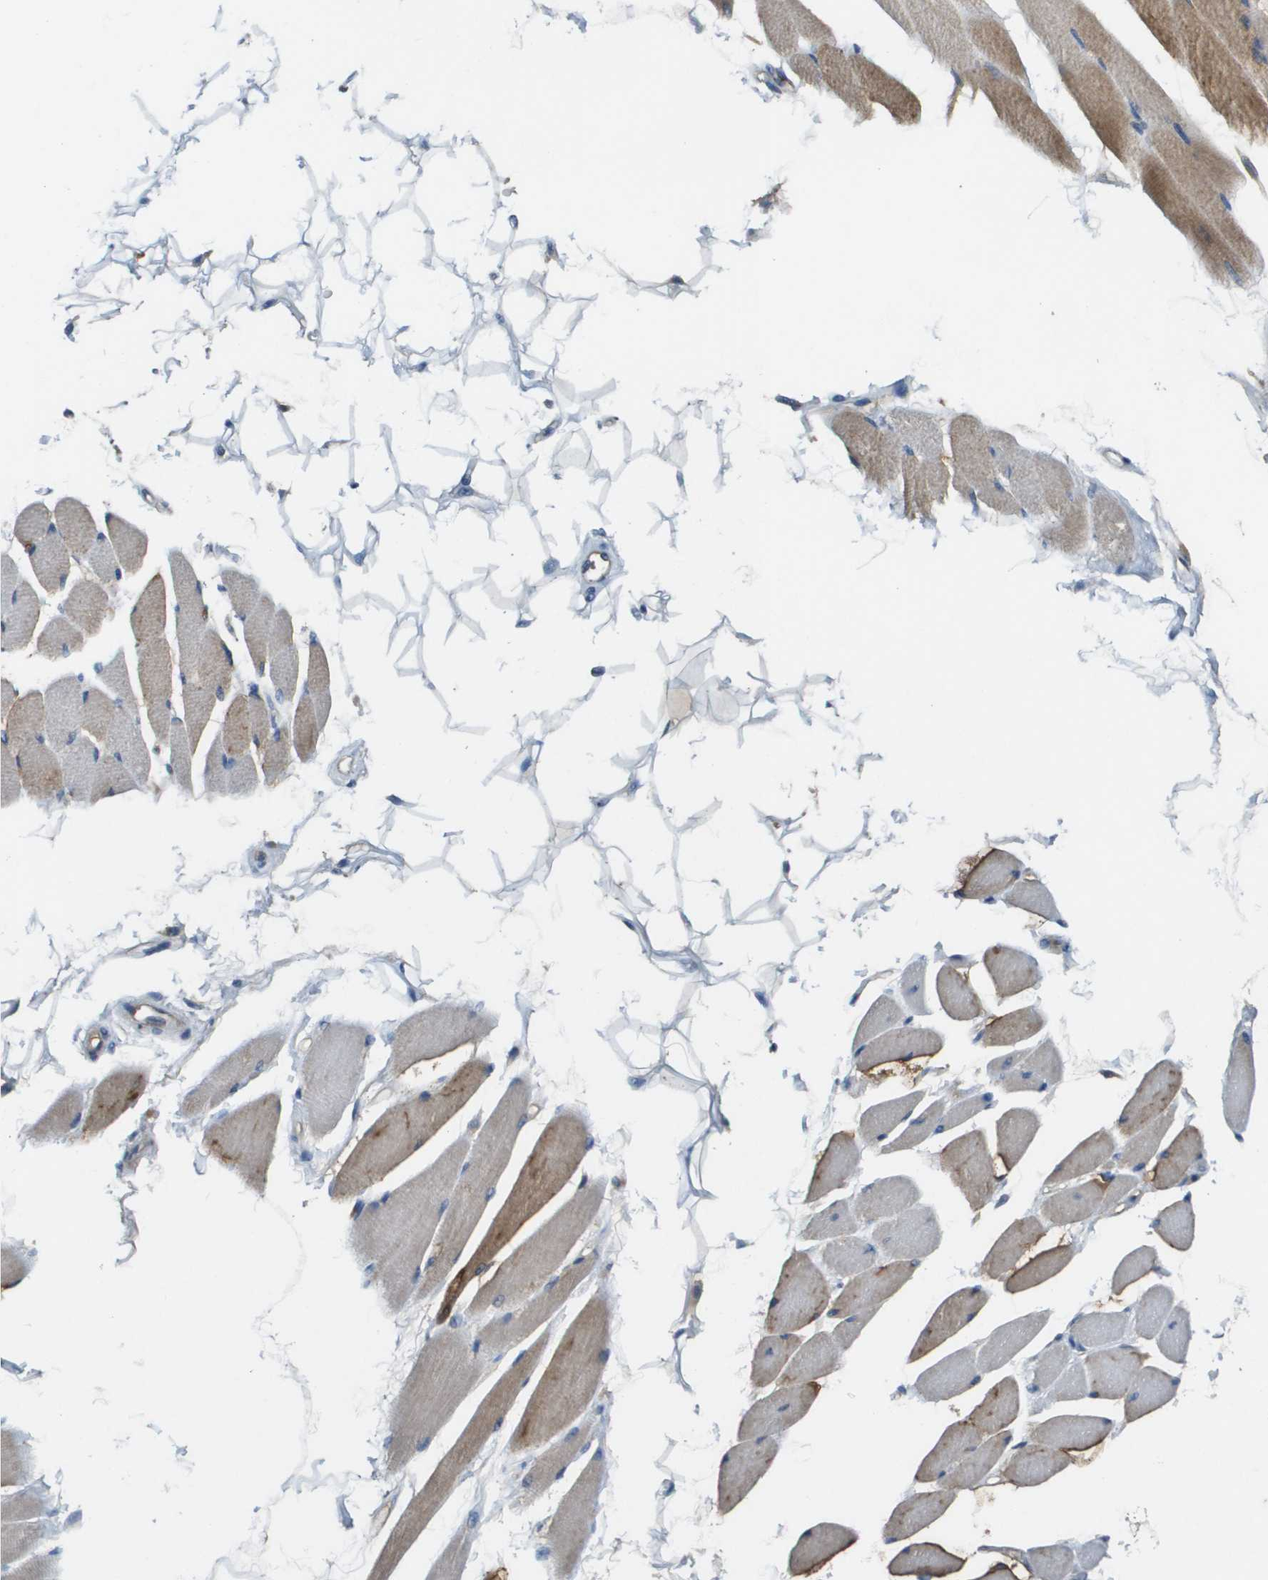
{"staining": {"intensity": "weak", "quantity": "25%-75%", "location": "cytoplasmic/membranous"}, "tissue": "skeletal muscle", "cell_type": "Myocytes", "image_type": "normal", "snomed": [{"axis": "morphology", "description": "Normal tissue, NOS"}, {"axis": "topography", "description": "Skeletal muscle"}, {"axis": "topography", "description": "Oral tissue"}, {"axis": "topography", "description": "Peripheral nerve tissue"}], "caption": "The immunohistochemical stain highlights weak cytoplasmic/membranous staining in myocytes of unremarkable skeletal muscle.", "gene": "SLC16A3", "patient": {"sex": "female", "age": 84}}